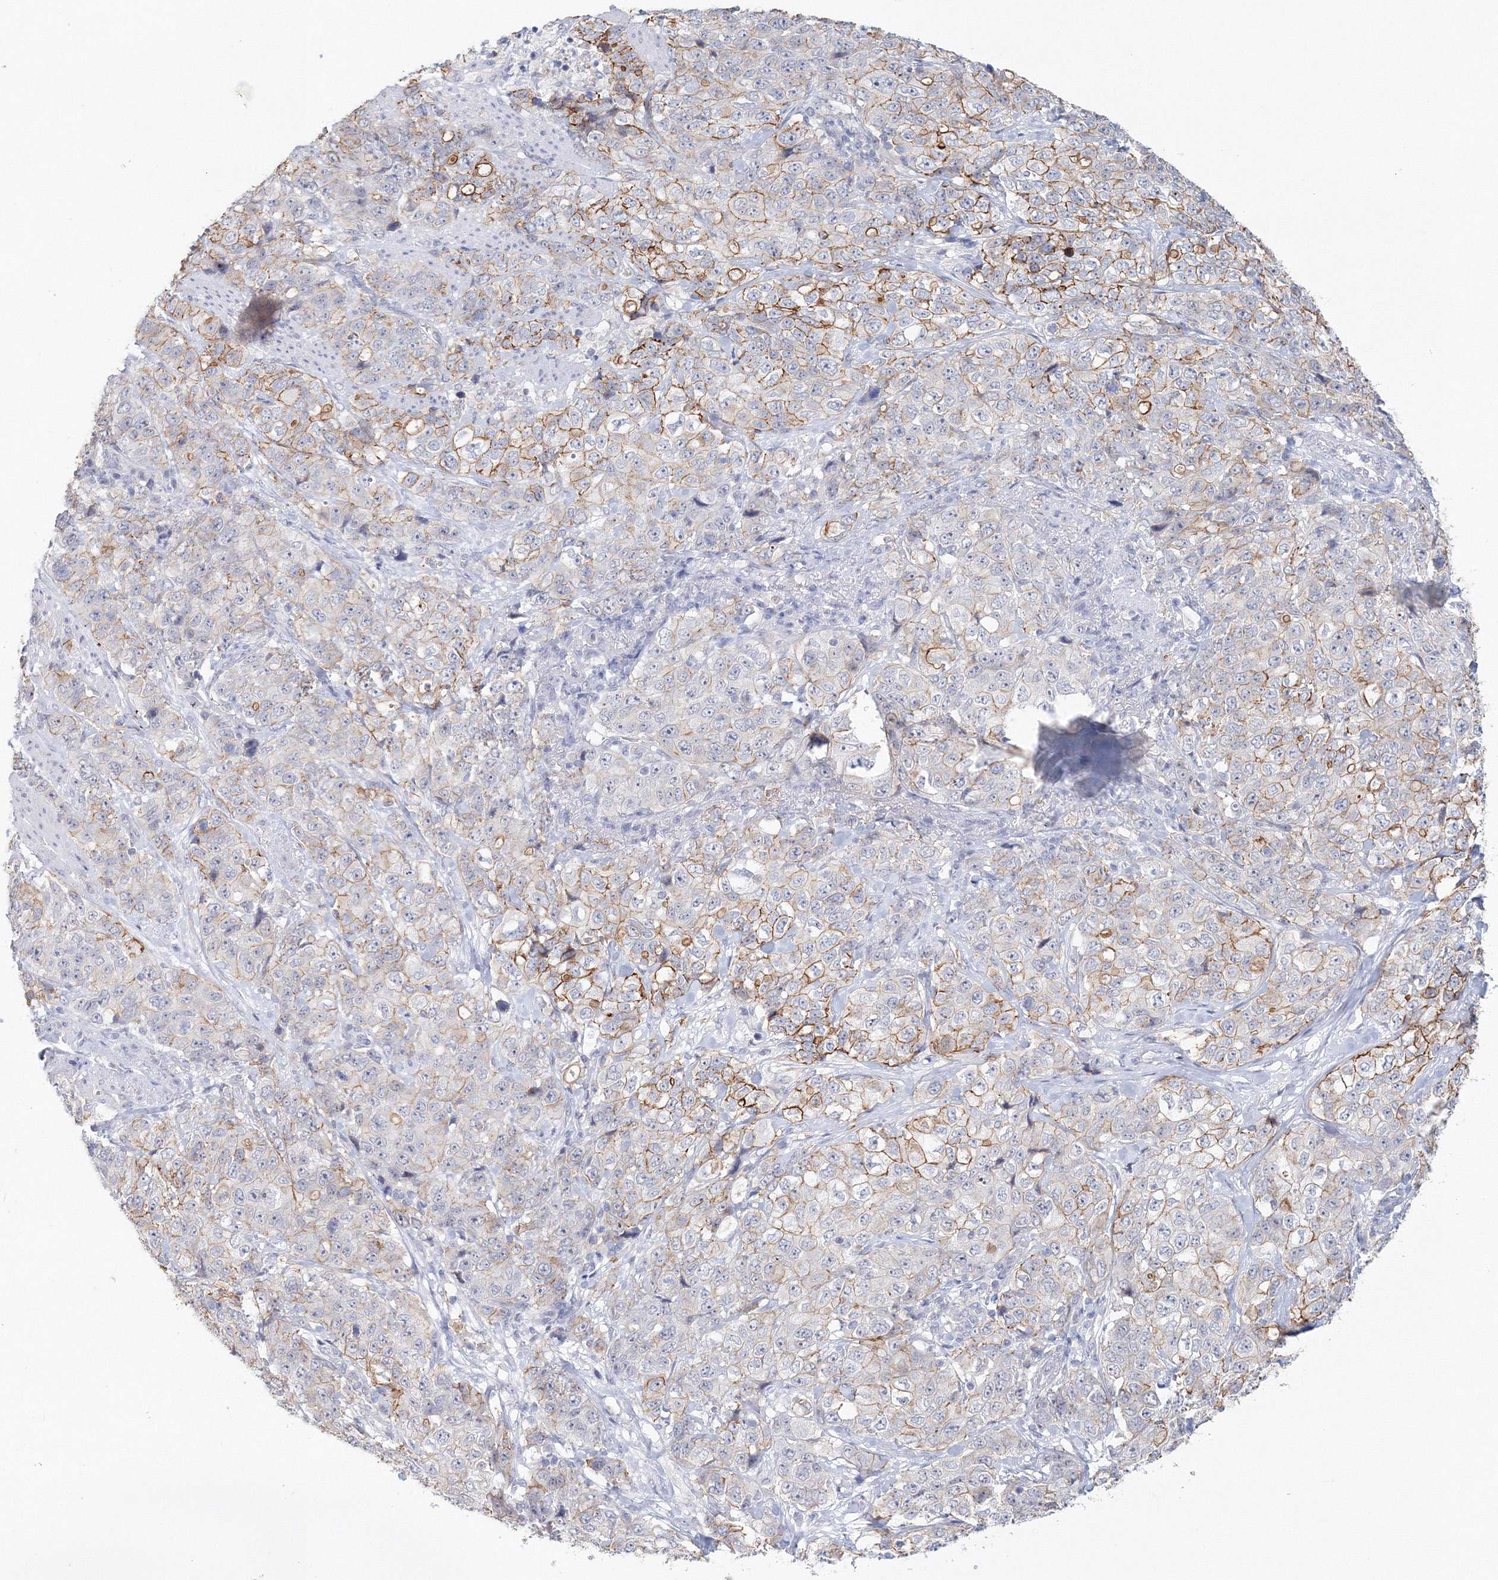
{"staining": {"intensity": "moderate", "quantity": "25%-75%", "location": "cytoplasmic/membranous"}, "tissue": "stomach cancer", "cell_type": "Tumor cells", "image_type": "cancer", "snomed": [{"axis": "morphology", "description": "Adenocarcinoma, NOS"}, {"axis": "topography", "description": "Stomach"}], "caption": "A micrograph of human adenocarcinoma (stomach) stained for a protein displays moderate cytoplasmic/membranous brown staining in tumor cells. (DAB = brown stain, brightfield microscopy at high magnification).", "gene": "VSIG1", "patient": {"sex": "male", "age": 48}}